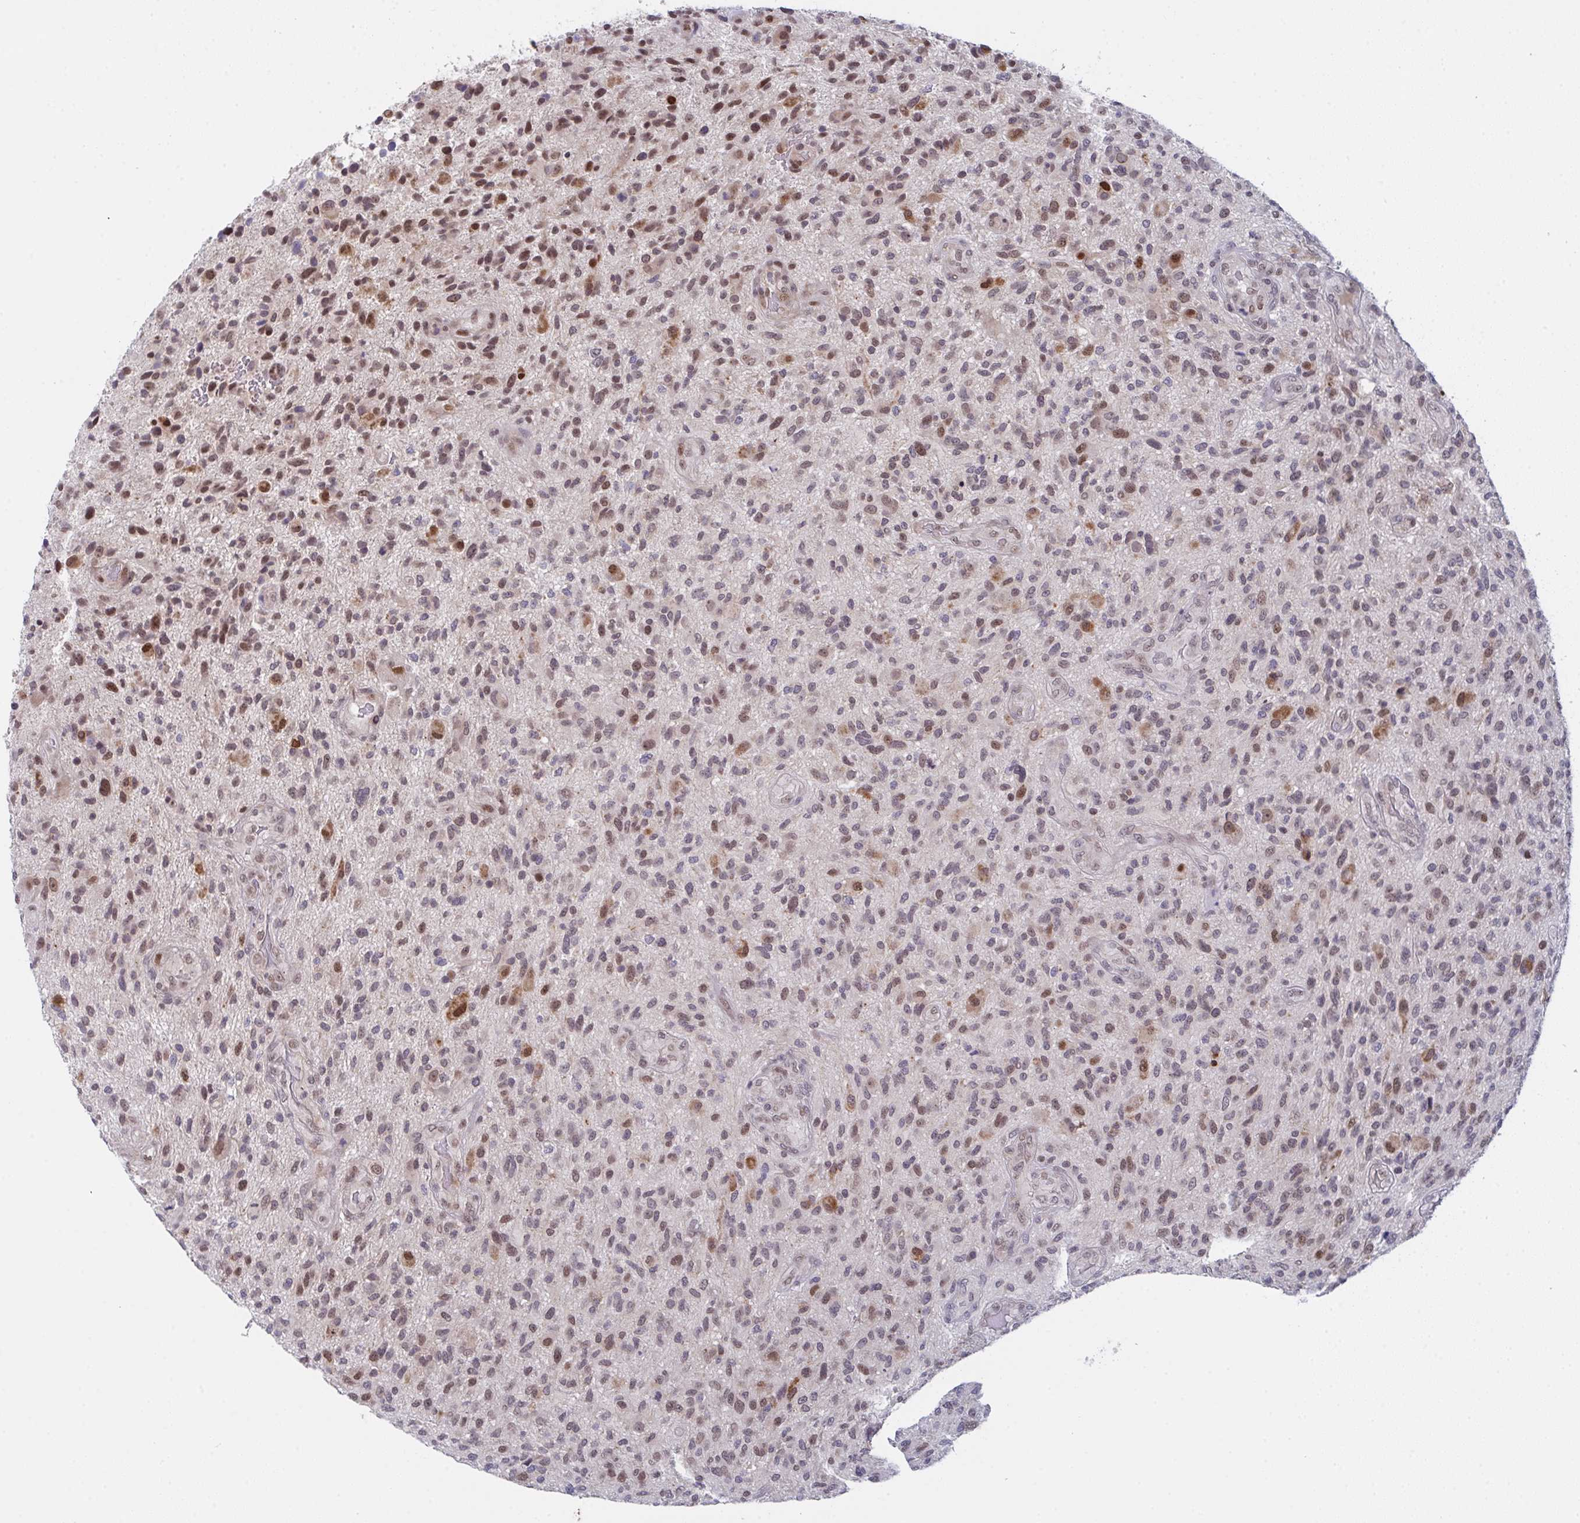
{"staining": {"intensity": "moderate", "quantity": "25%-75%", "location": "nuclear"}, "tissue": "glioma", "cell_type": "Tumor cells", "image_type": "cancer", "snomed": [{"axis": "morphology", "description": "Glioma, malignant, High grade"}, {"axis": "topography", "description": "Brain"}], "caption": "Immunohistochemical staining of human malignant glioma (high-grade) reveals medium levels of moderate nuclear expression in approximately 25%-75% of tumor cells. (brown staining indicates protein expression, while blue staining denotes nuclei).", "gene": "RBM18", "patient": {"sex": "male", "age": 47}}